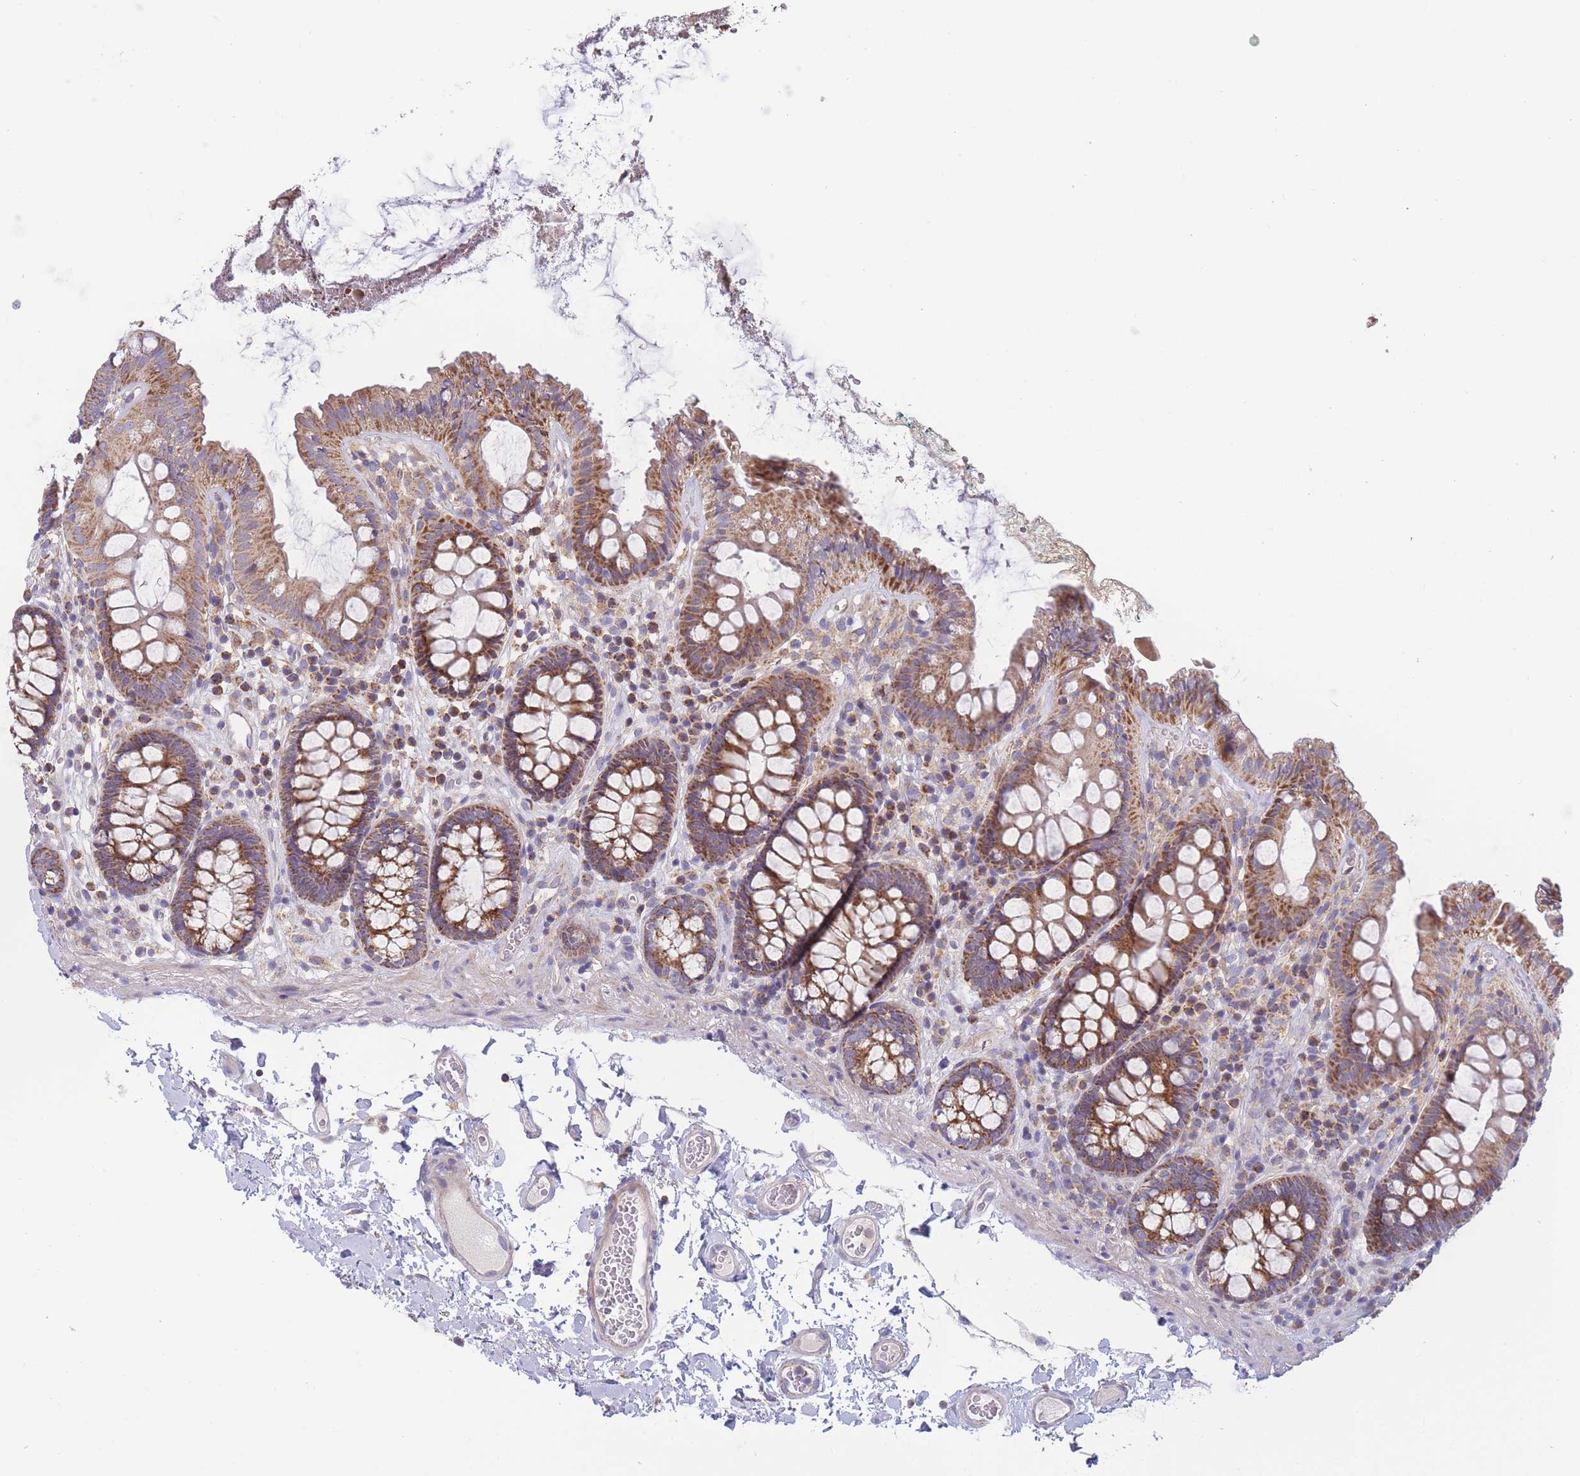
{"staining": {"intensity": "negative", "quantity": "none", "location": "none"}, "tissue": "colon", "cell_type": "Endothelial cells", "image_type": "normal", "snomed": [{"axis": "morphology", "description": "Normal tissue, NOS"}, {"axis": "topography", "description": "Colon"}], "caption": "An immunohistochemistry (IHC) micrograph of normal colon is shown. There is no staining in endothelial cells of colon. (IHC, brightfield microscopy, high magnification).", "gene": "SLC25A42", "patient": {"sex": "male", "age": 84}}